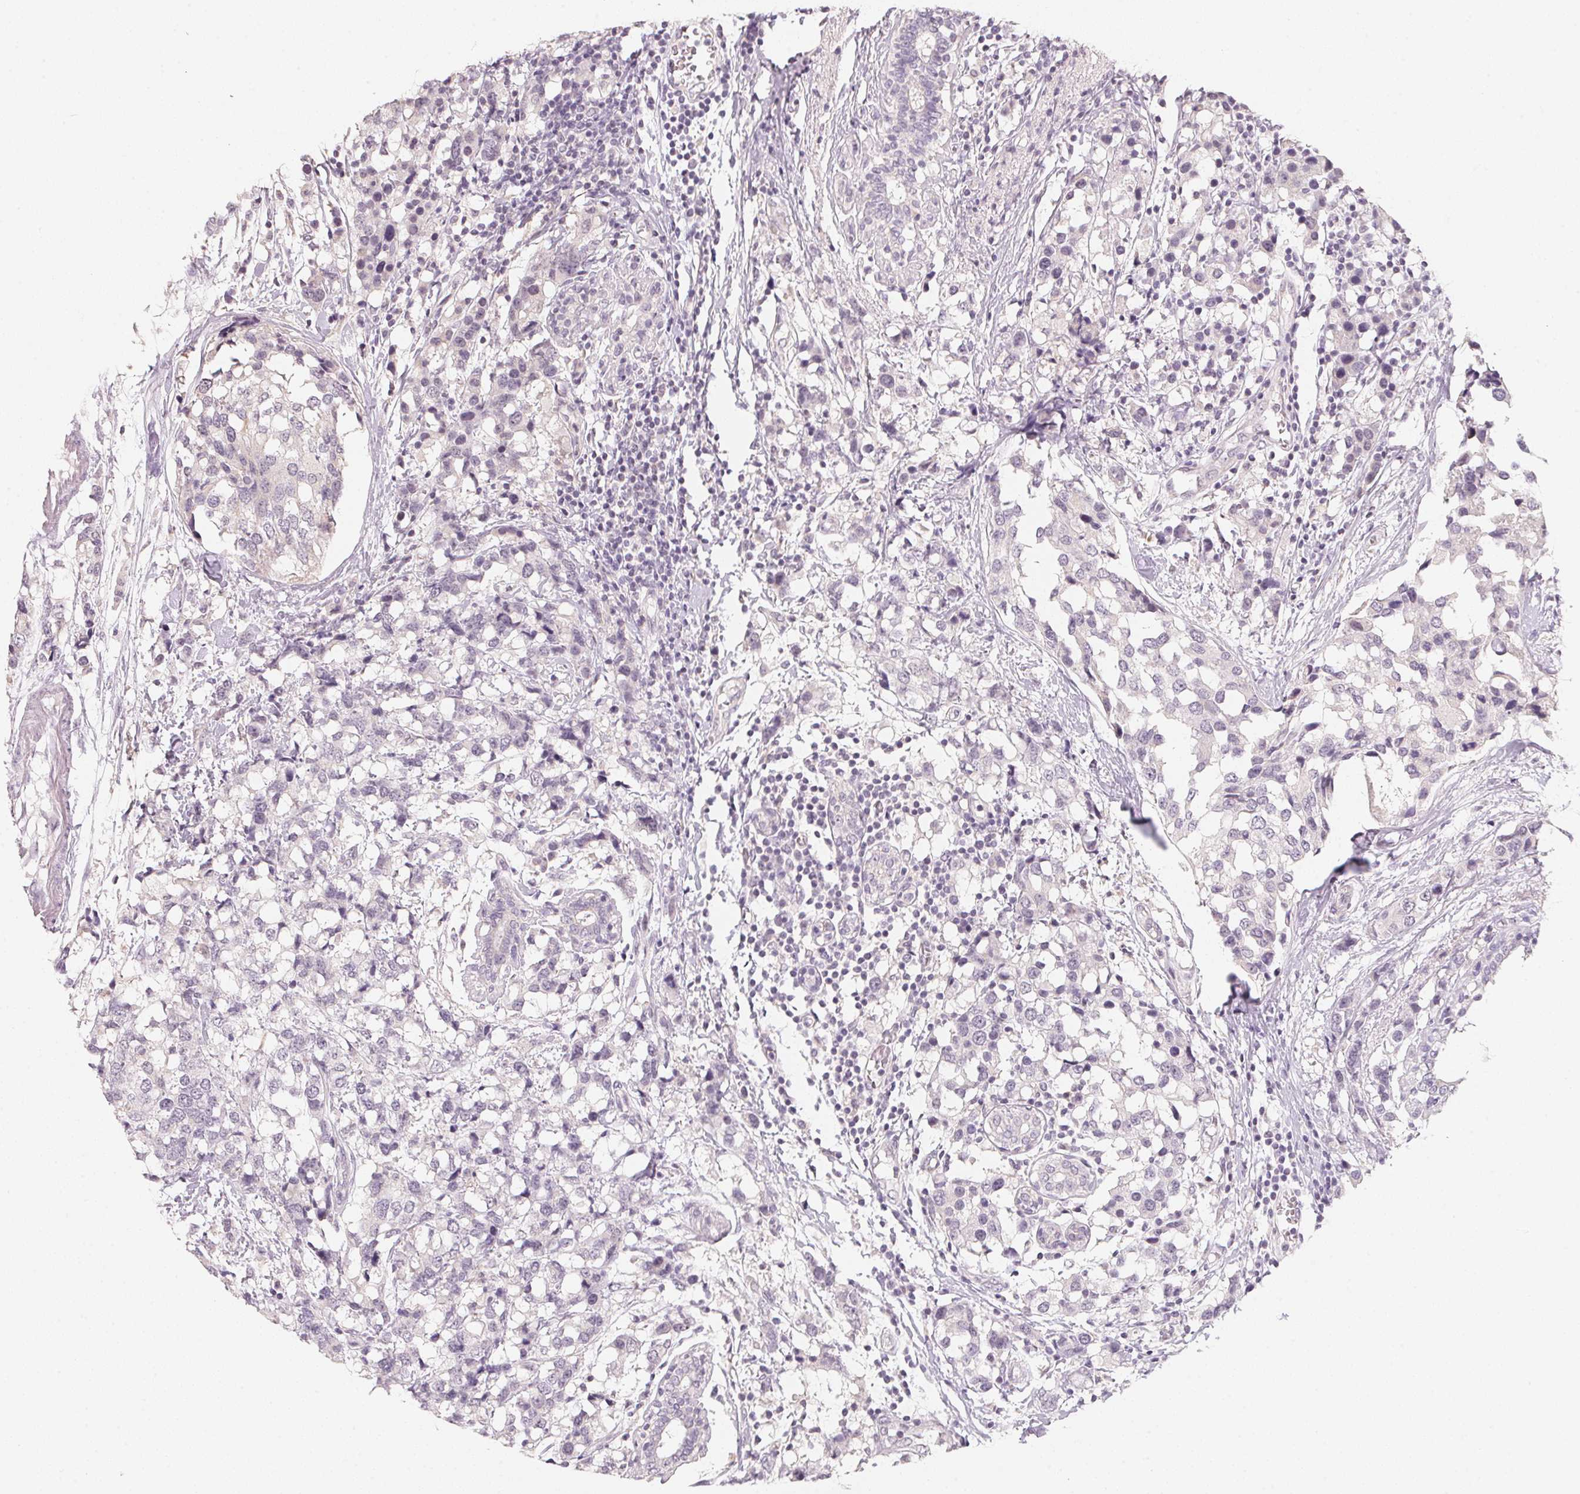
{"staining": {"intensity": "negative", "quantity": "none", "location": "none"}, "tissue": "breast cancer", "cell_type": "Tumor cells", "image_type": "cancer", "snomed": [{"axis": "morphology", "description": "Lobular carcinoma"}, {"axis": "topography", "description": "Breast"}], "caption": "Immunohistochemical staining of breast cancer demonstrates no significant staining in tumor cells. (Stains: DAB immunohistochemistry with hematoxylin counter stain, Microscopy: brightfield microscopy at high magnification).", "gene": "ANKRD31", "patient": {"sex": "female", "age": 59}}